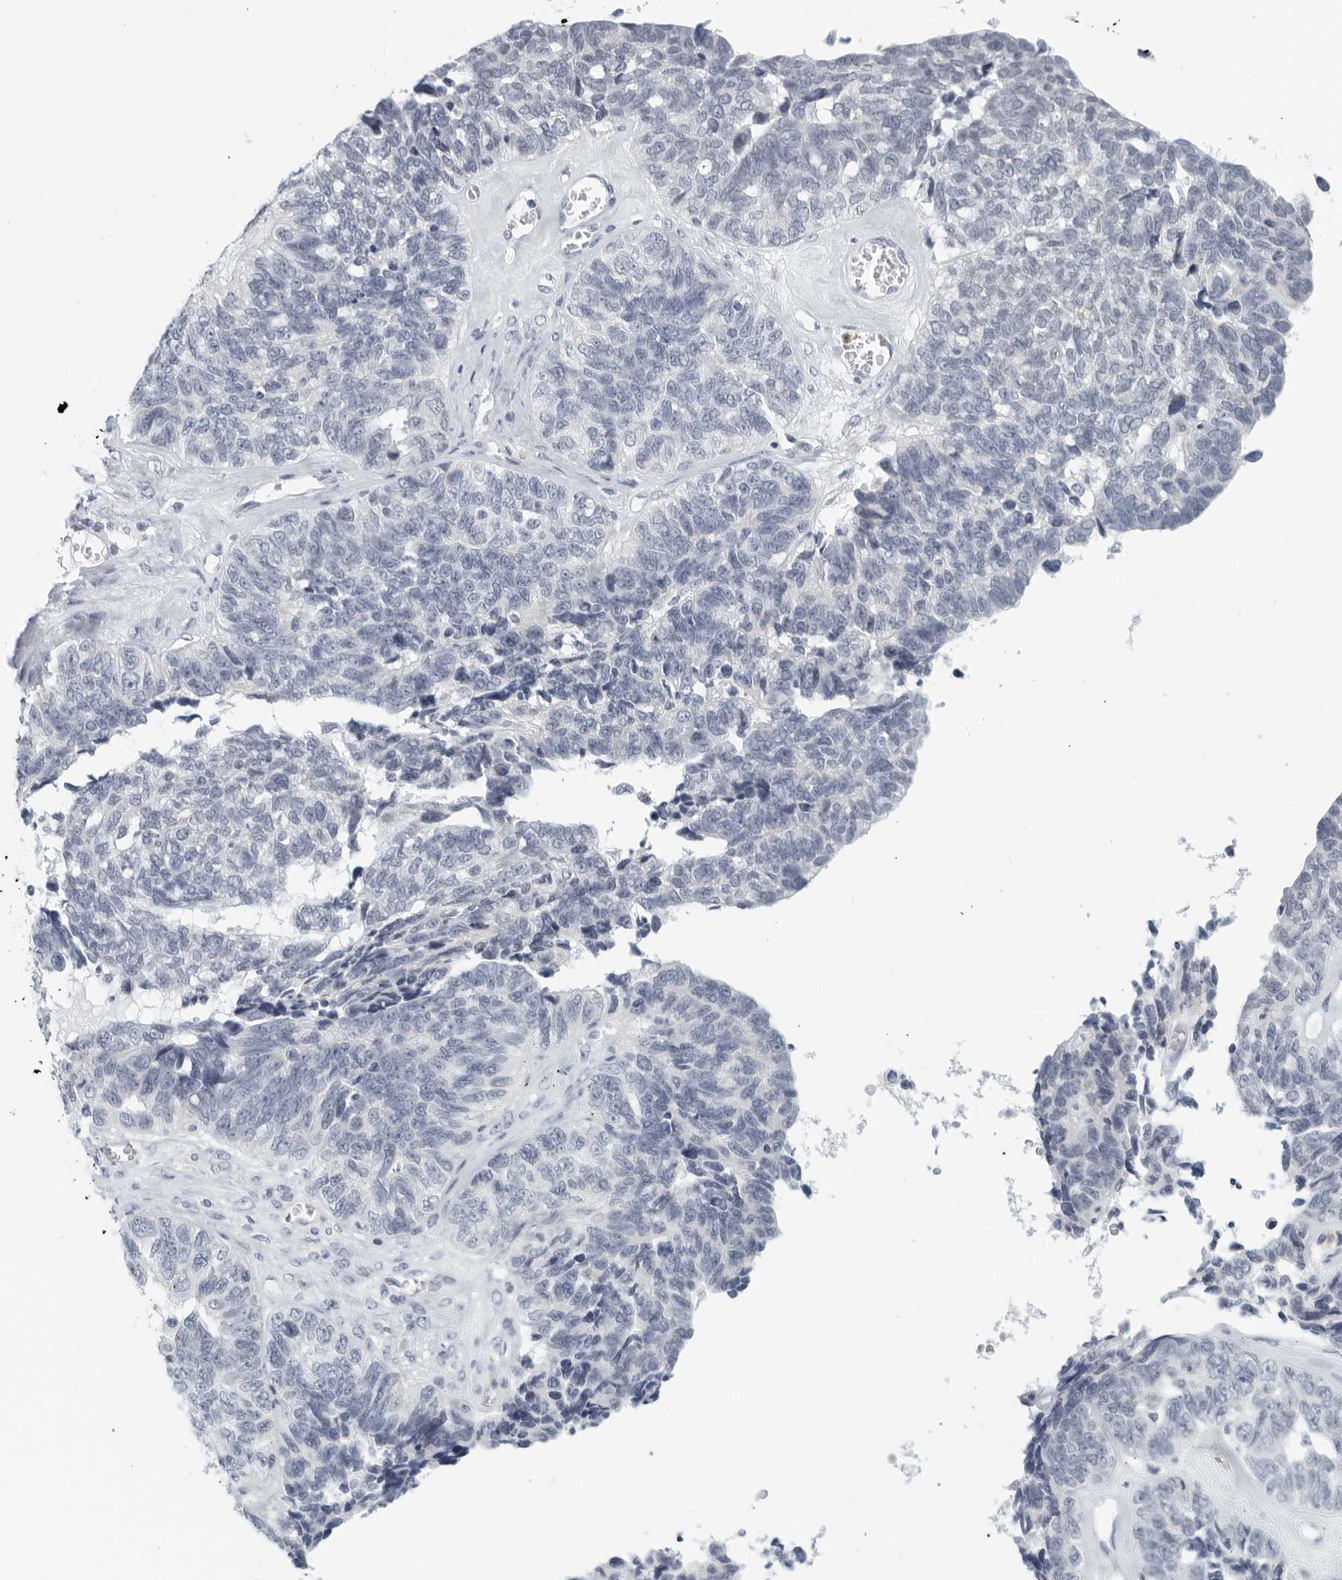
{"staining": {"intensity": "negative", "quantity": "none", "location": "none"}, "tissue": "ovarian cancer", "cell_type": "Tumor cells", "image_type": "cancer", "snomed": [{"axis": "morphology", "description": "Cystadenocarcinoma, serous, NOS"}, {"axis": "topography", "description": "Ovary"}], "caption": "A photomicrograph of serous cystadenocarcinoma (ovarian) stained for a protein exhibits no brown staining in tumor cells.", "gene": "KLK7", "patient": {"sex": "female", "age": 79}}